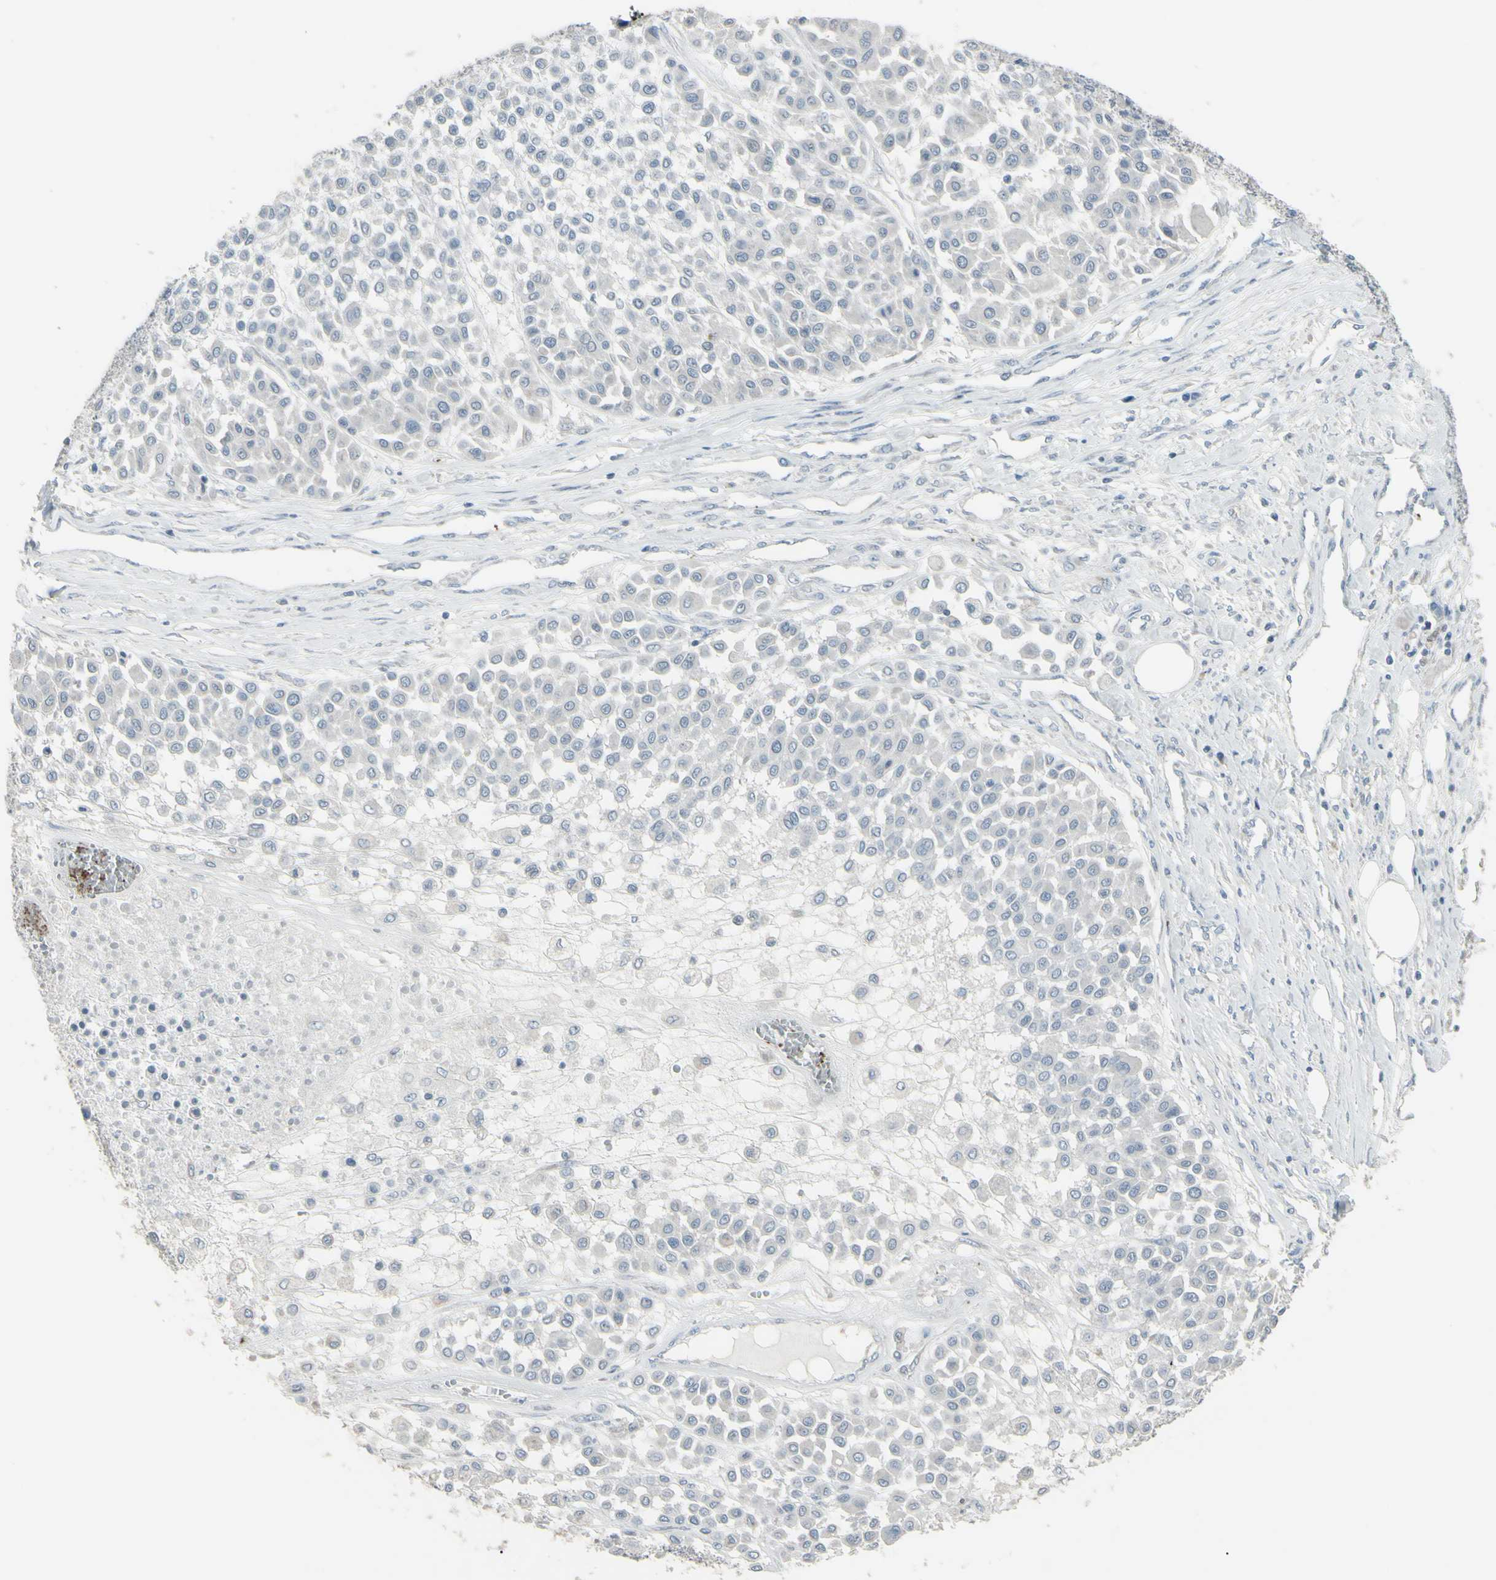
{"staining": {"intensity": "negative", "quantity": "none", "location": "none"}, "tissue": "melanoma", "cell_type": "Tumor cells", "image_type": "cancer", "snomed": [{"axis": "morphology", "description": "Malignant melanoma, Metastatic site"}, {"axis": "topography", "description": "Soft tissue"}], "caption": "Micrograph shows no protein positivity in tumor cells of malignant melanoma (metastatic site) tissue.", "gene": "CD79B", "patient": {"sex": "male", "age": 41}}